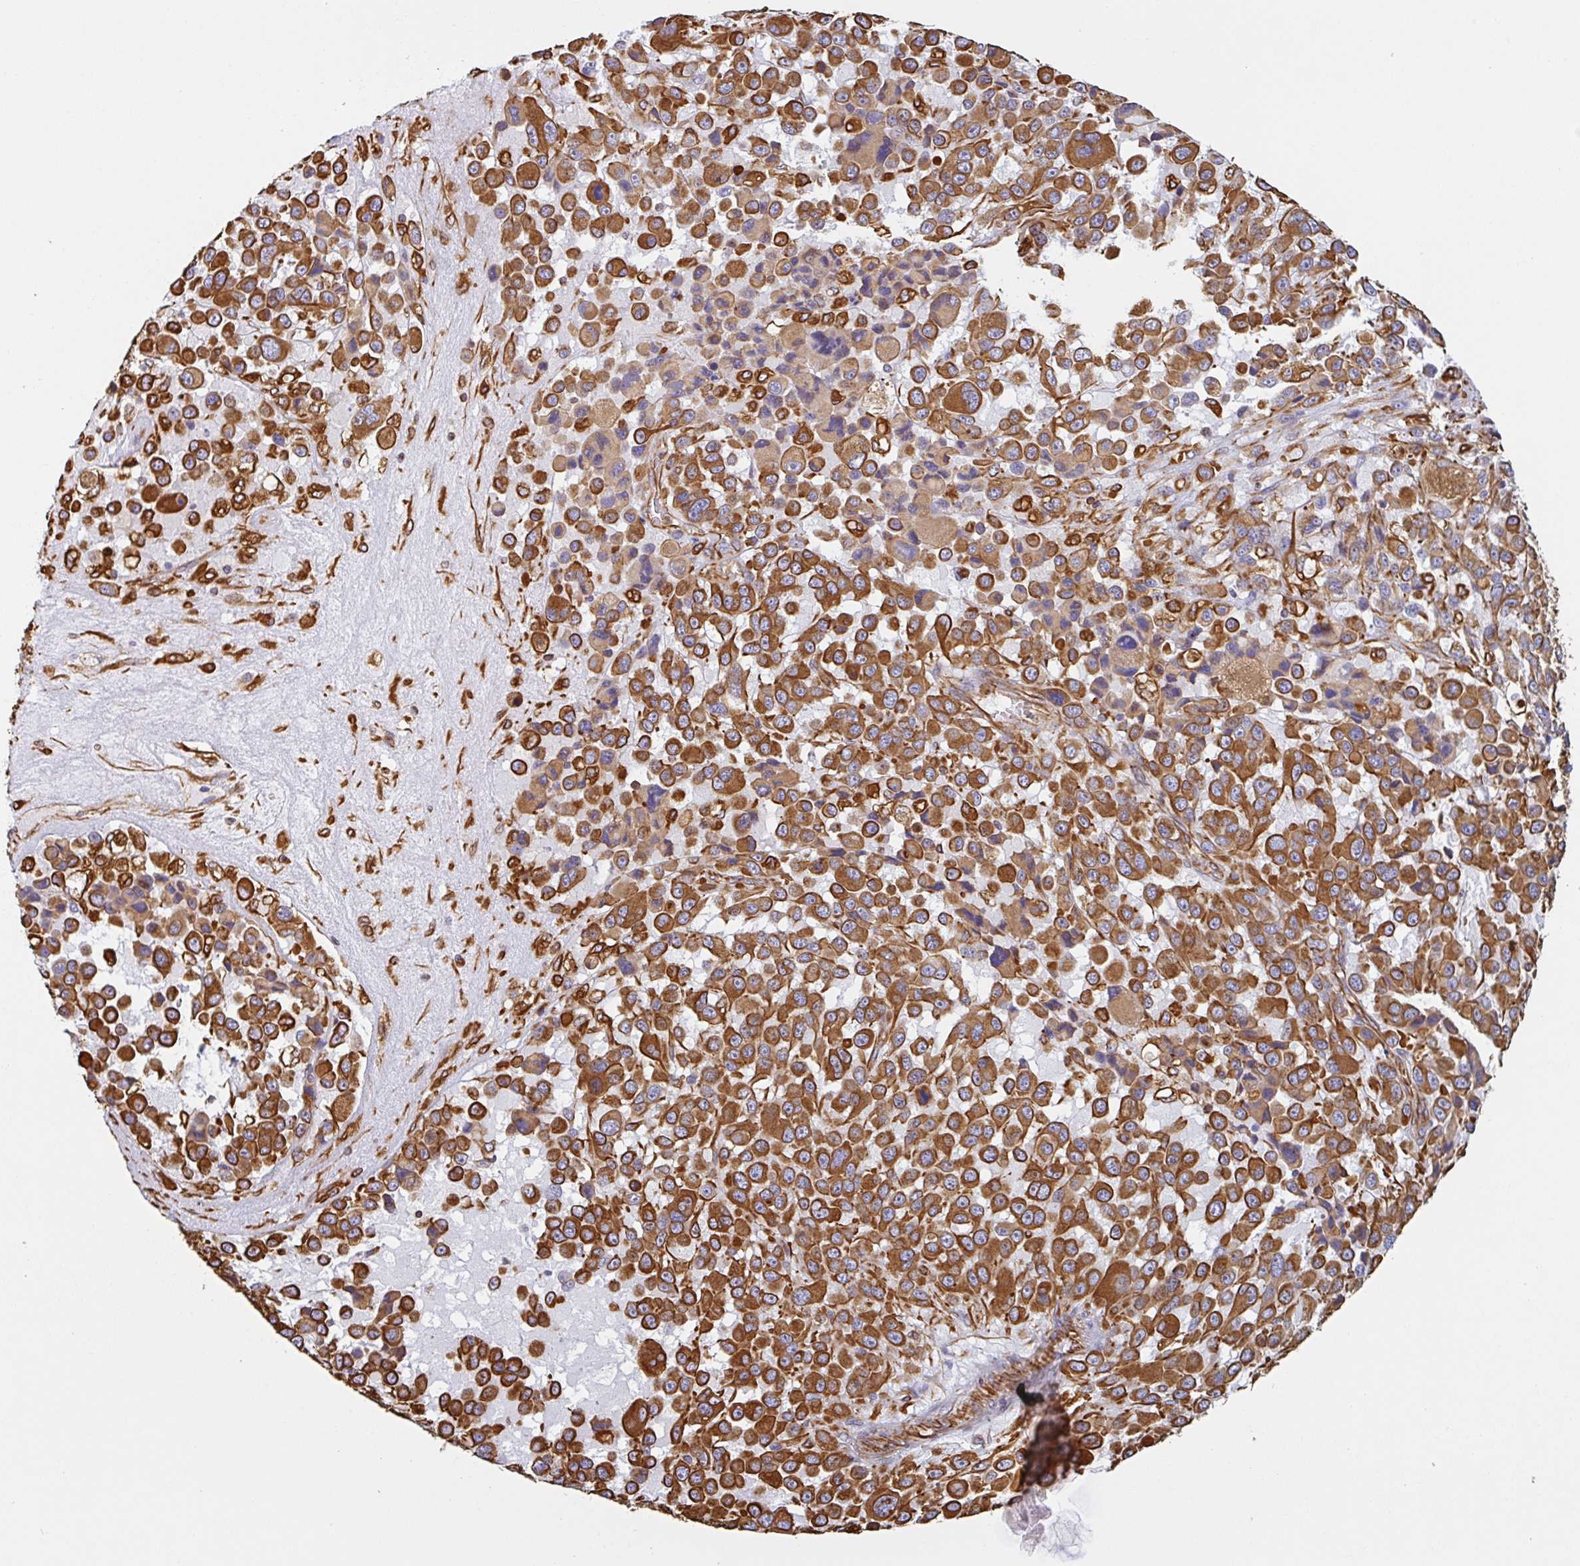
{"staining": {"intensity": "strong", "quantity": ">75%", "location": "cytoplasmic/membranous"}, "tissue": "melanoma", "cell_type": "Tumor cells", "image_type": "cancer", "snomed": [{"axis": "morphology", "description": "Malignant melanoma, Metastatic site"}, {"axis": "topography", "description": "Lymph node"}], "caption": "Human melanoma stained with a protein marker shows strong staining in tumor cells.", "gene": "PPFIA1", "patient": {"sex": "female", "age": 65}}